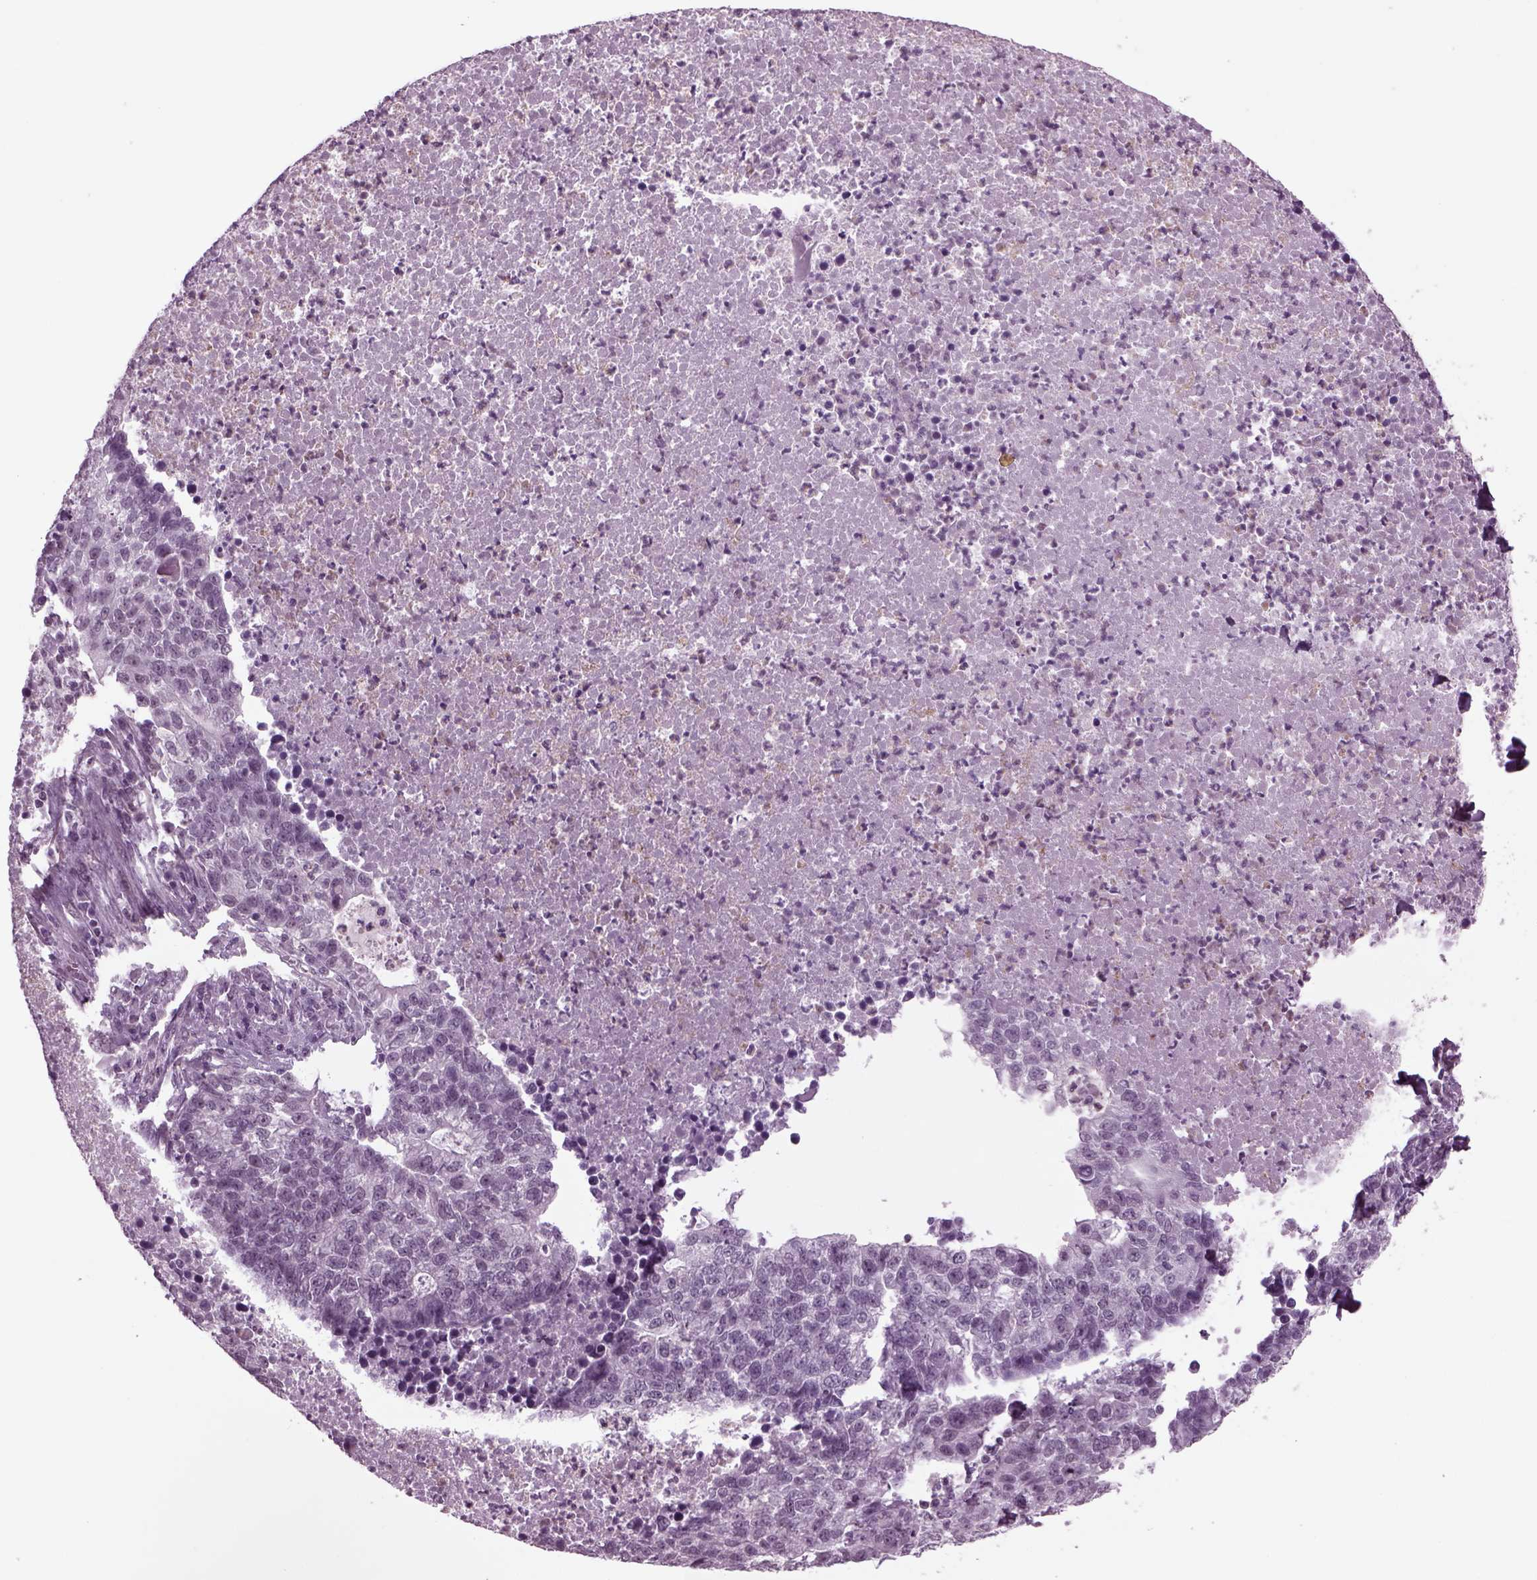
{"staining": {"intensity": "negative", "quantity": "none", "location": "none"}, "tissue": "lung cancer", "cell_type": "Tumor cells", "image_type": "cancer", "snomed": [{"axis": "morphology", "description": "Adenocarcinoma, NOS"}, {"axis": "topography", "description": "Lung"}], "caption": "The image displays no staining of tumor cells in lung cancer.", "gene": "ODF3", "patient": {"sex": "male", "age": 57}}